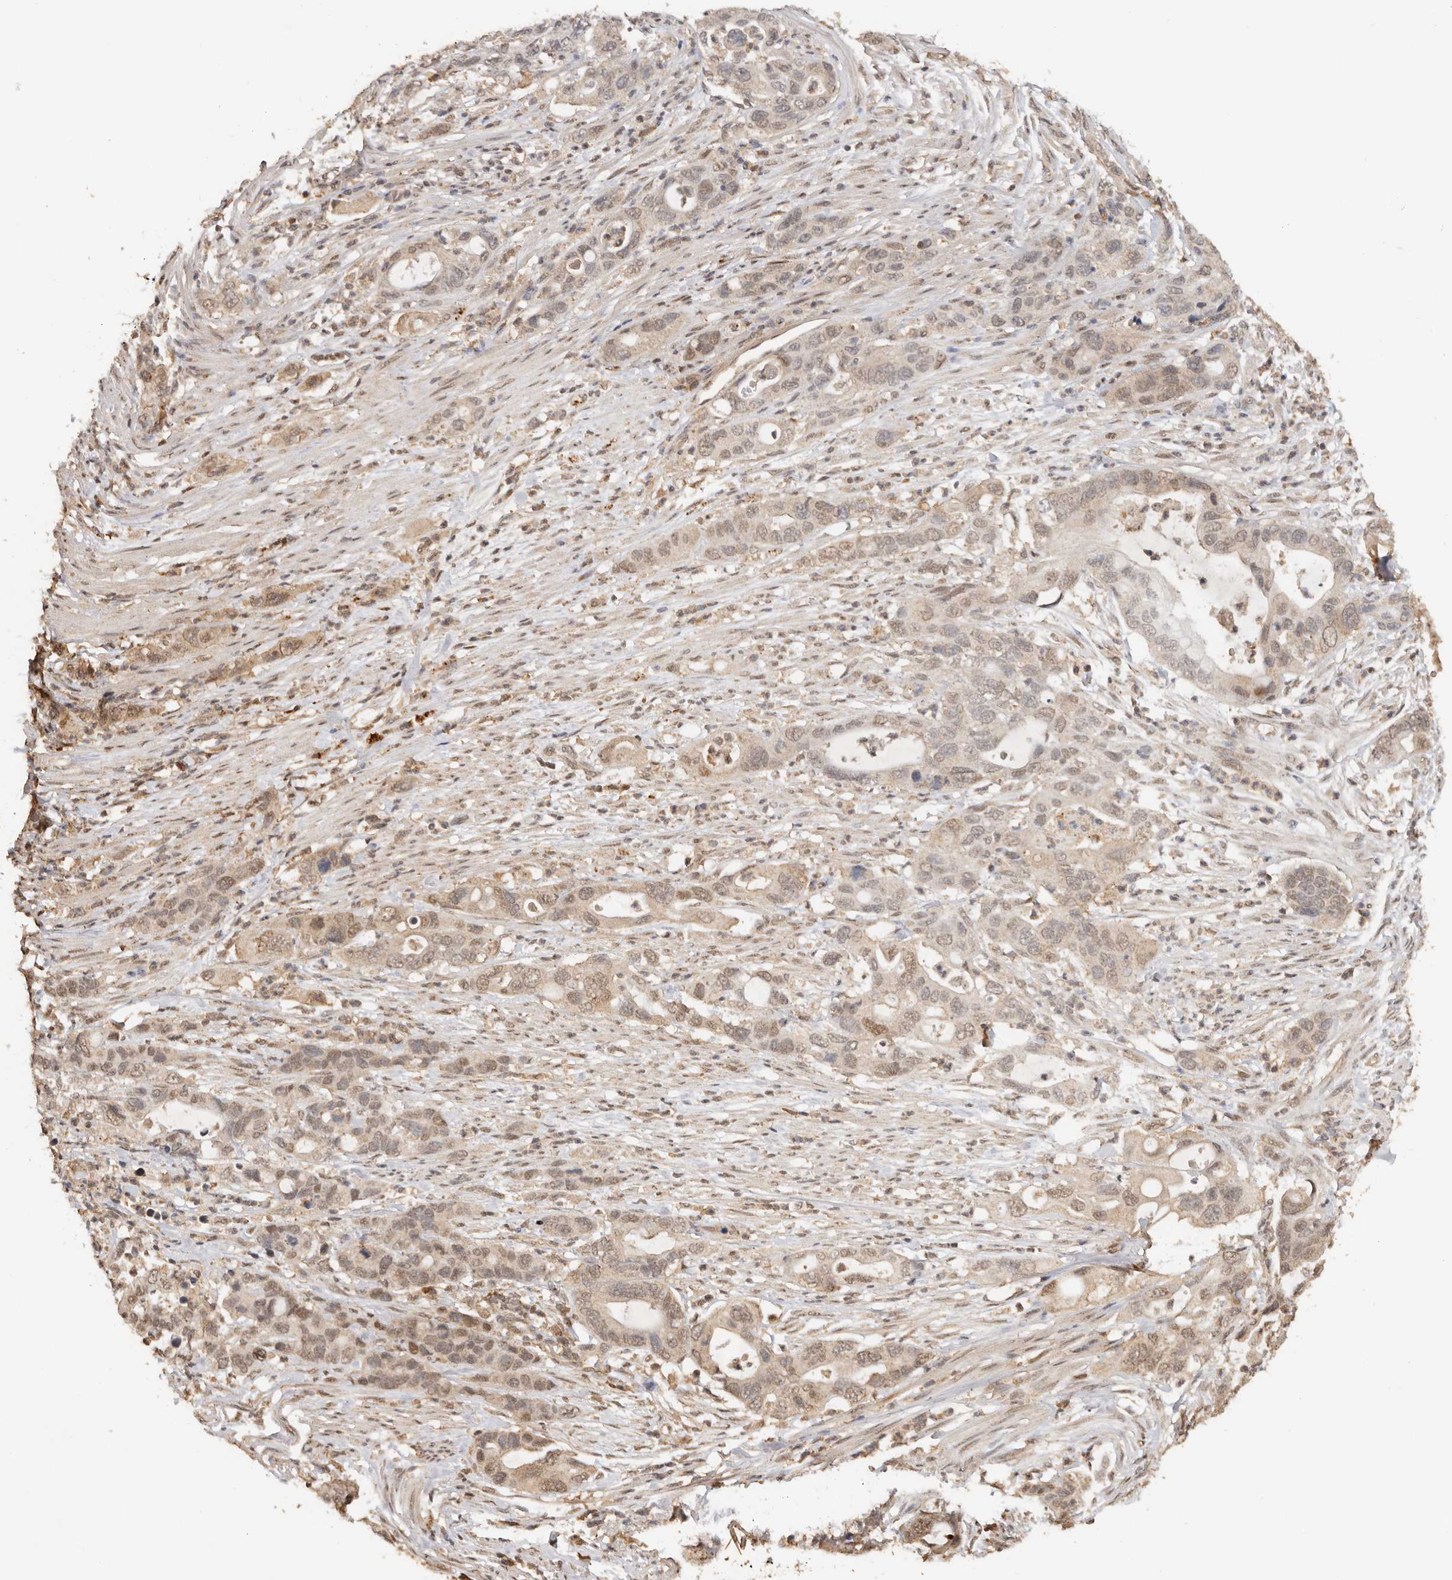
{"staining": {"intensity": "weak", "quantity": ">75%", "location": "nuclear"}, "tissue": "pancreatic cancer", "cell_type": "Tumor cells", "image_type": "cancer", "snomed": [{"axis": "morphology", "description": "Adenocarcinoma, NOS"}, {"axis": "topography", "description": "Pancreas"}], "caption": "A high-resolution micrograph shows immunohistochemistry (IHC) staining of adenocarcinoma (pancreatic), which displays weak nuclear staining in approximately >75% of tumor cells.", "gene": "SEC14L1", "patient": {"sex": "female", "age": 71}}